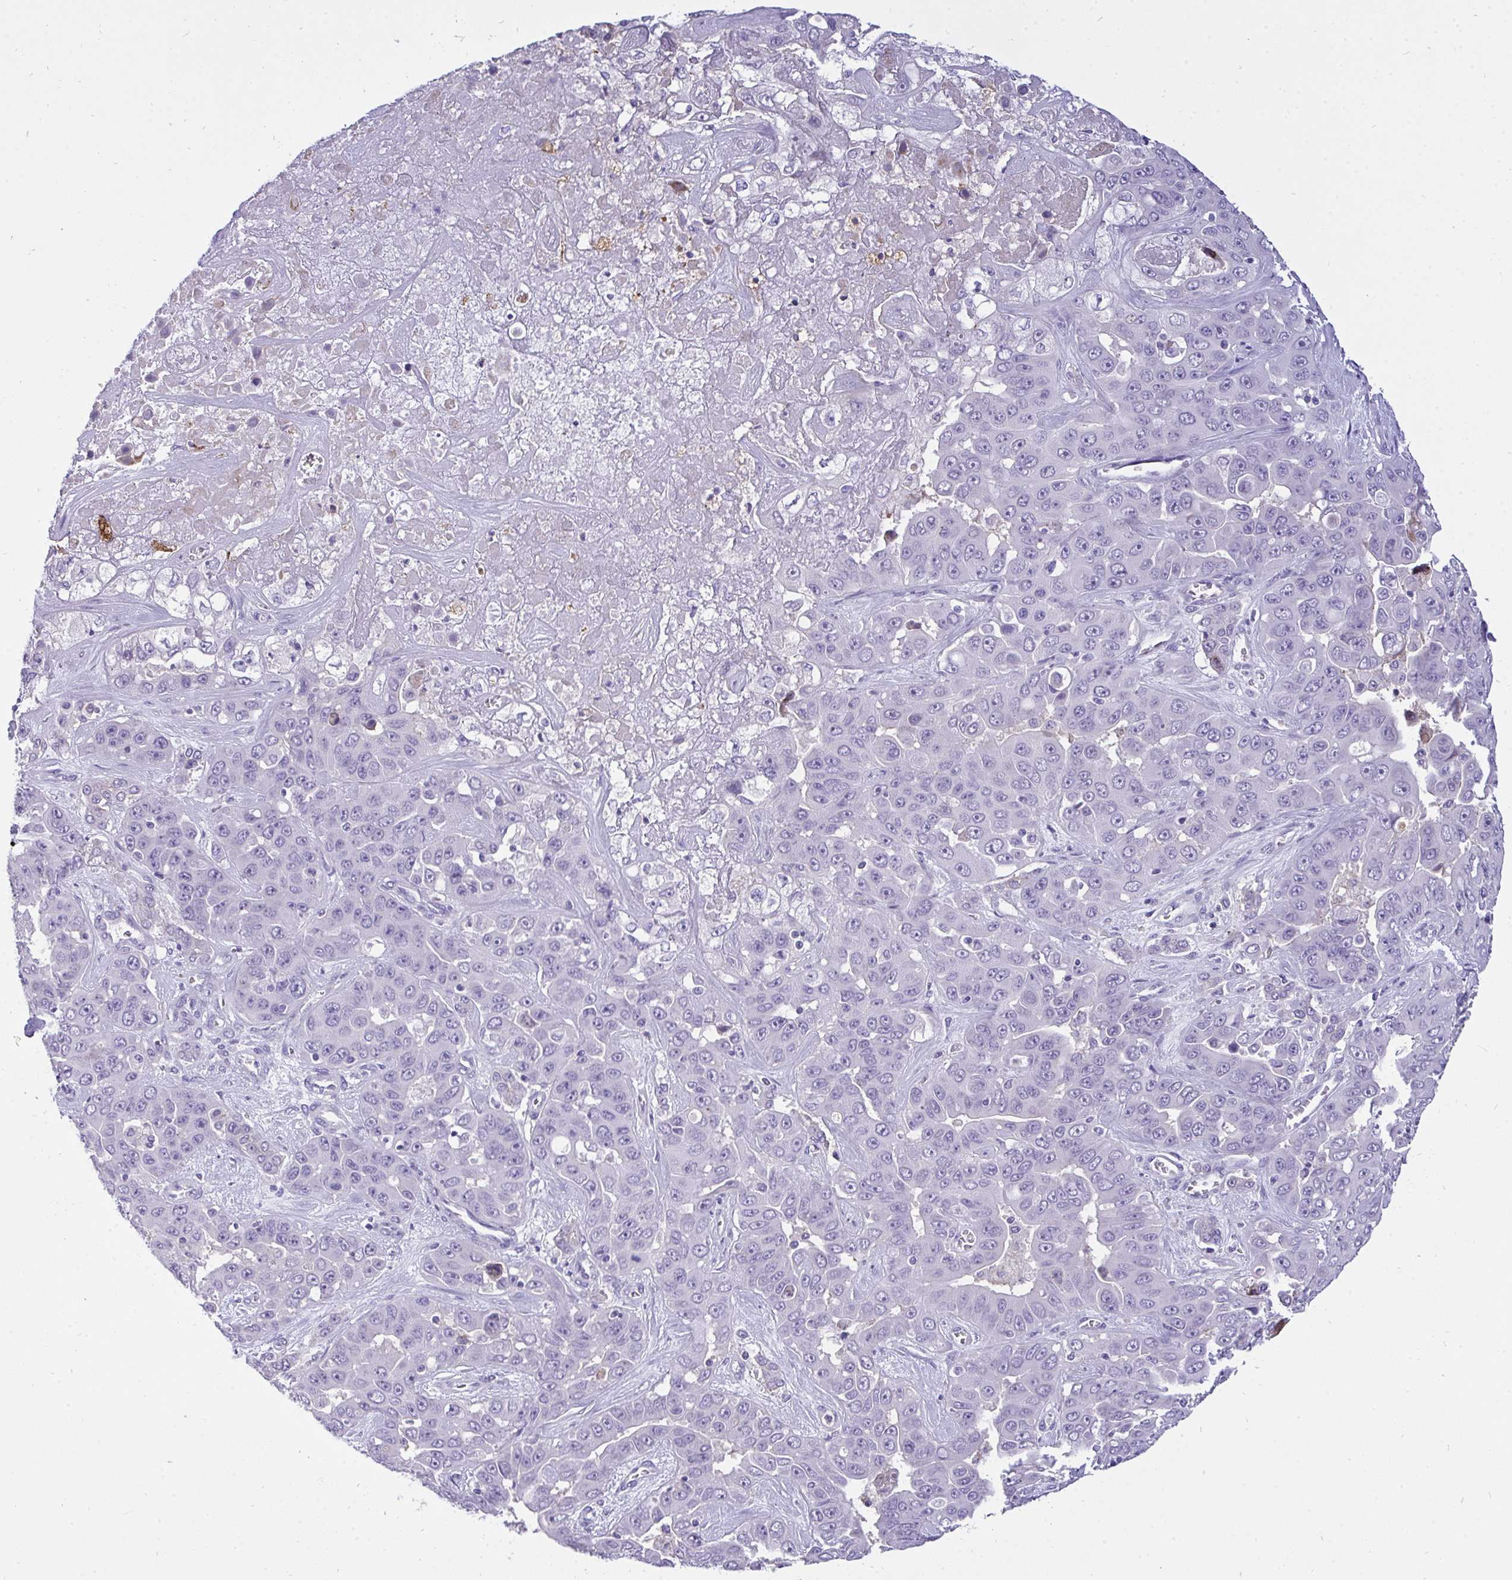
{"staining": {"intensity": "negative", "quantity": "none", "location": "none"}, "tissue": "liver cancer", "cell_type": "Tumor cells", "image_type": "cancer", "snomed": [{"axis": "morphology", "description": "Cholangiocarcinoma"}, {"axis": "topography", "description": "Liver"}], "caption": "IHC image of liver cholangiocarcinoma stained for a protein (brown), which shows no staining in tumor cells.", "gene": "VGLL3", "patient": {"sex": "female", "age": 52}}